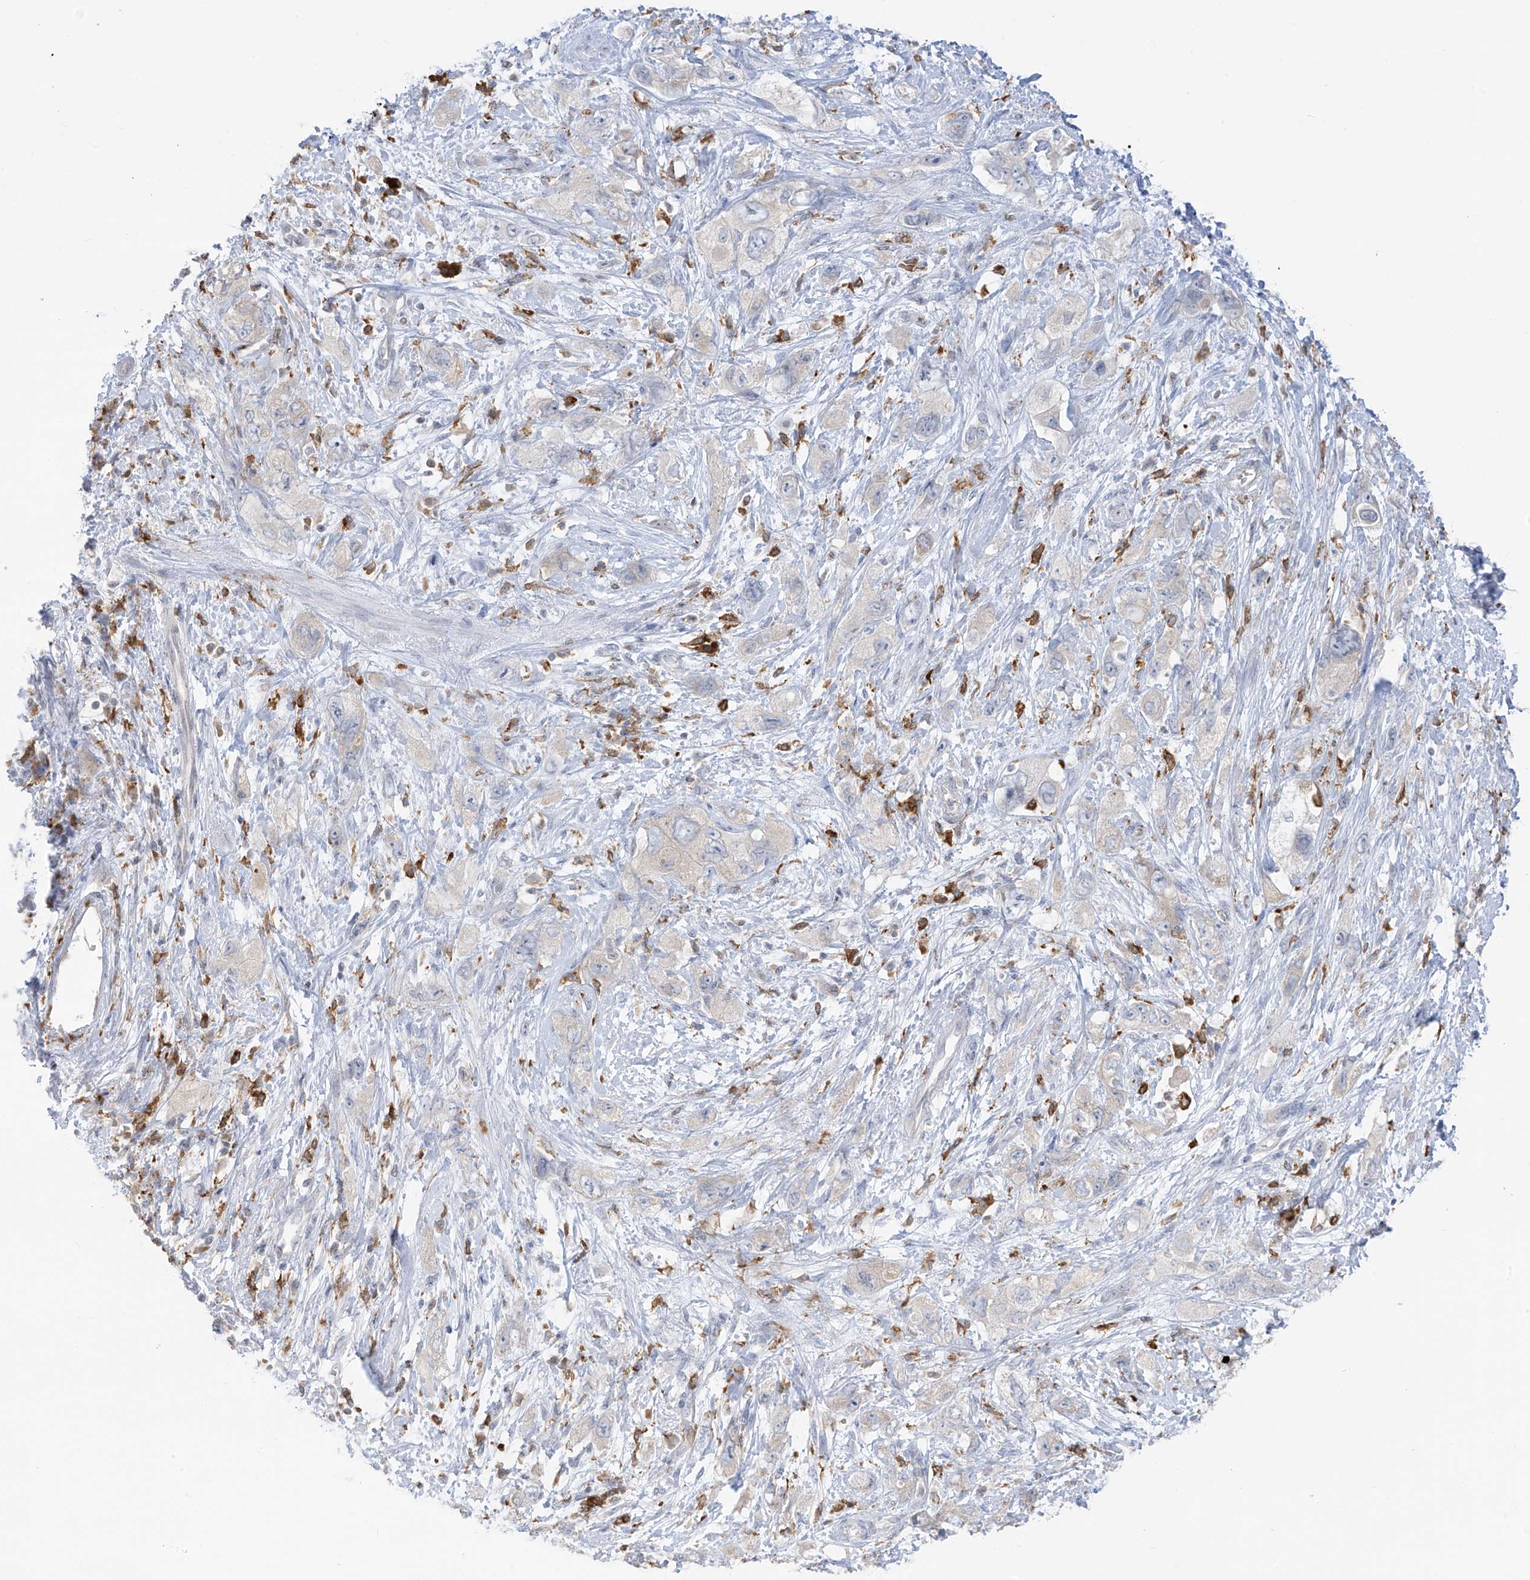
{"staining": {"intensity": "moderate", "quantity": "<25%", "location": "cytoplasmic/membranous"}, "tissue": "pancreatic cancer", "cell_type": "Tumor cells", "image_type": "cancer", "snomed": [{"axis": "morphology", "description": "Adenocarcinoma, NOS"}, {"axis": "topography", "description": "Pancreas"}], "caption": "Immunohistochemical staining of human pancreatic cancer reveals low levels of moderate cytoplasmic/membranous protein expression in about <25% of tumor cells. (DAB (3,3'-diaminobenzidine) IHC with brightfield microscopy, high magnification).", "gene": "TBXAS1", "patient": {"sex": "female", "age": 73}}